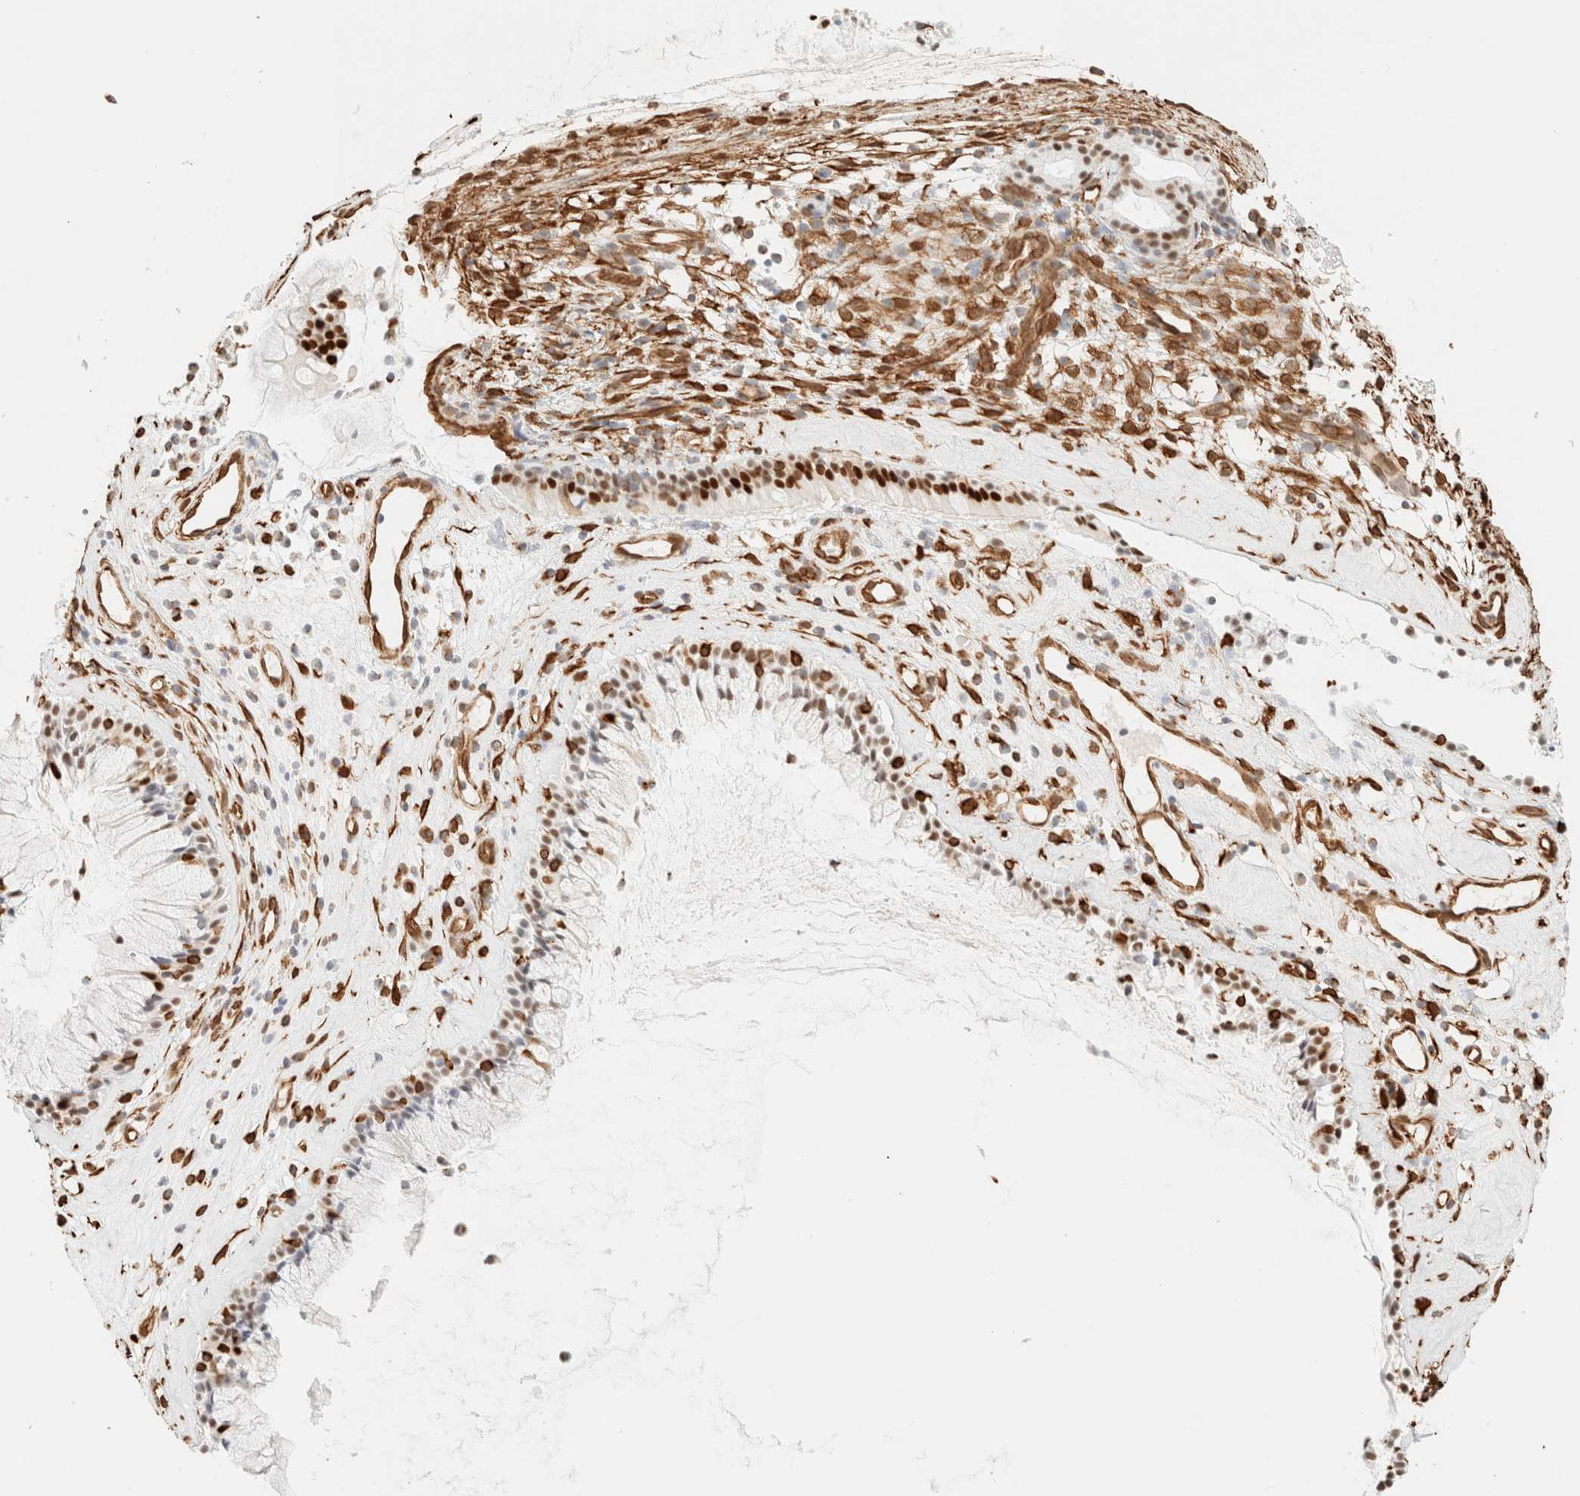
{"staining": {"intensity": "strong", "quantity": ">75%", "location": "nuclear"}, "tissue": "nasopharynx", "cell_type": "Respiratory epithelial cells", "image_type": "normal", "snomed": [{"axis": "morphology", "description": "Normal tissue, NOS"}, {"axis": "topography", "description": "Nasopharynx"}], "caption": "Nasopharynx was stained to show a protein in brown. There is high levels of strong nuclear positivity in about >75% of respiratory epithelial cells. (brown staining indicates protein expression, while blue staining denotes nuclei).", "gene": "ZSCAN18", "patient": {"sex": "female", "age": 42}}